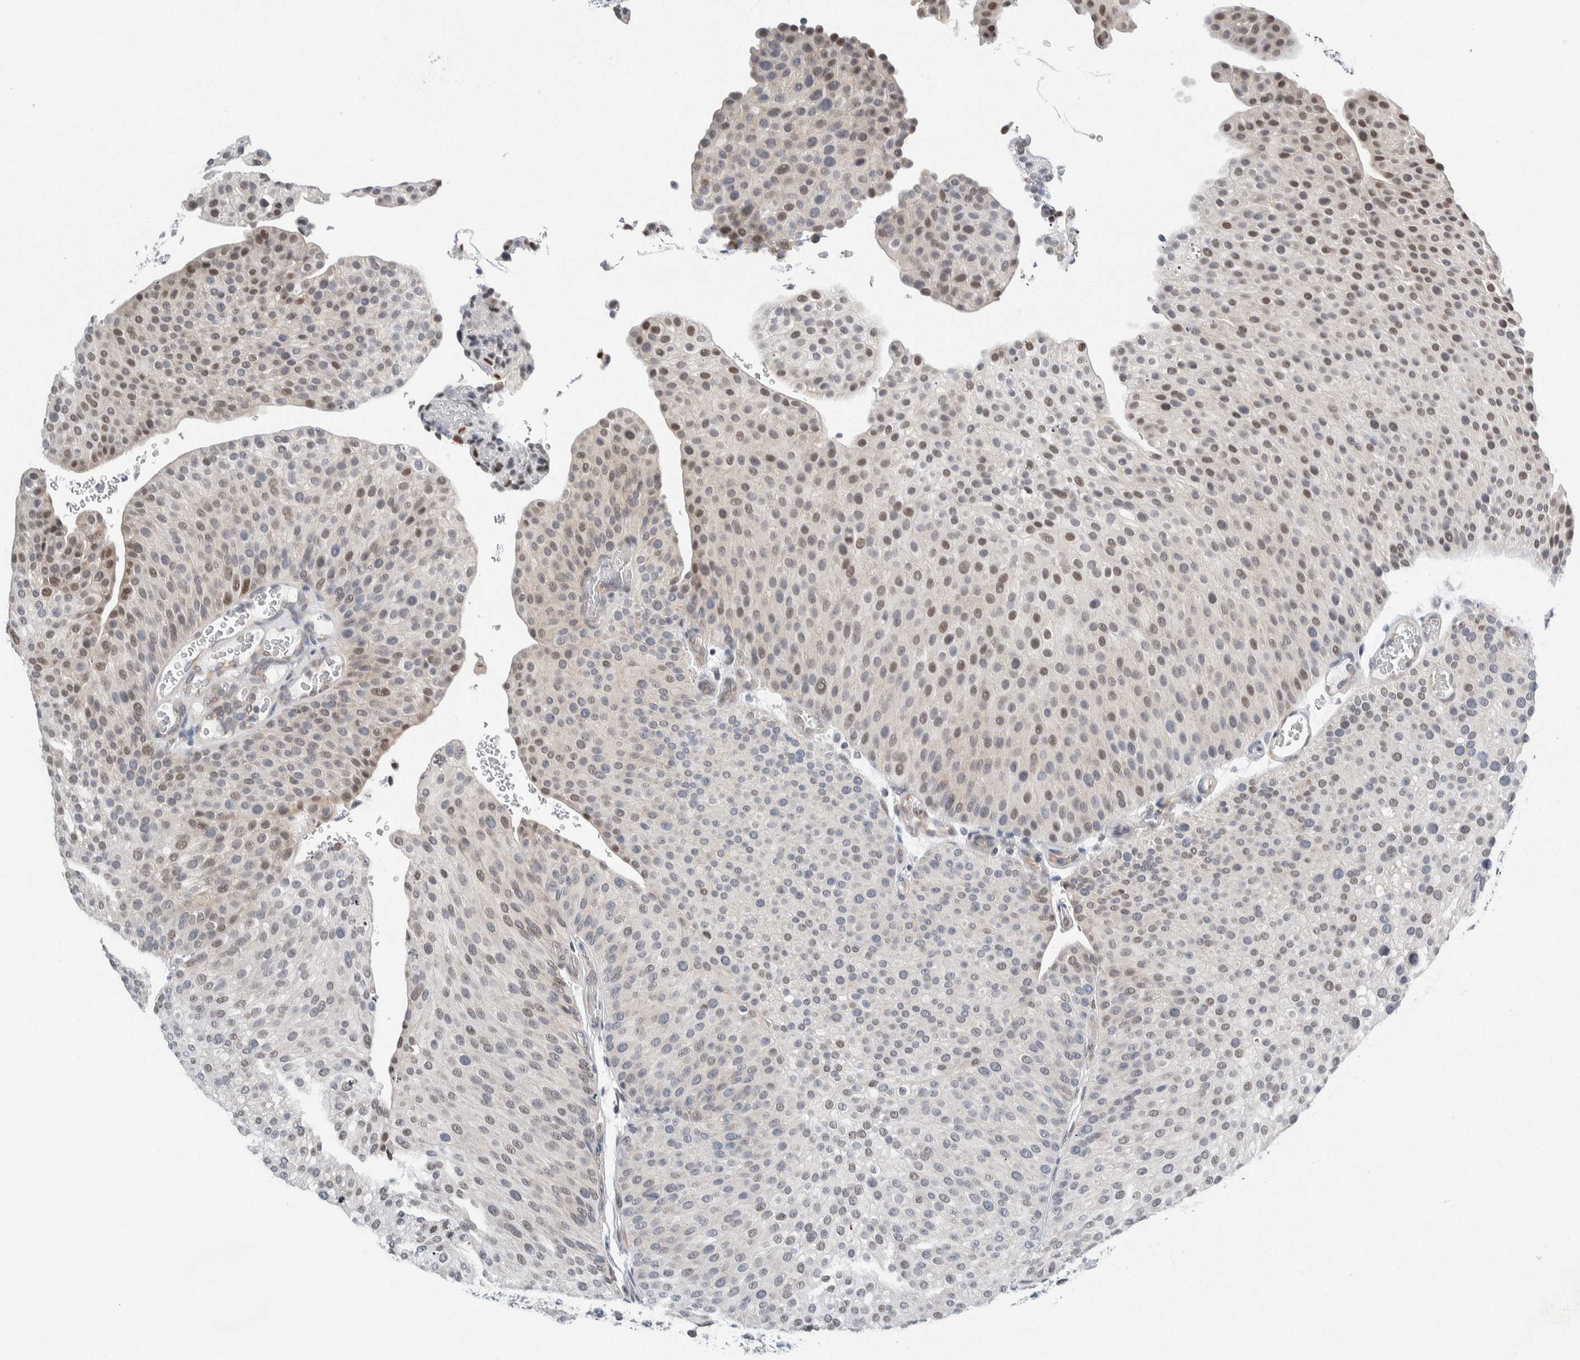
{"staining": {"intensity": "moderate", "quantity": "<25%", "location": "nuclear"}, "tissue": "urothelial cancer", "cell_type": "Tumor cells", "image_type": "cancer", "snomed": [{"axis": "morphology", "description": "Urothelial carcinoma, Low grade"}, {"axis": "topography", "description": "Smooth muscle"}, {"axis": "topography", "description": "Urinary bladder"}], "caption": "IHC histopathology image of human urothelial cancer stained for a protein (brown), which demonstrates low levels of moderate nuclear staining in about <25% of tumor cells.", "gene": "NEUROD1", "patient": {"sex": "male", "age": 60}}